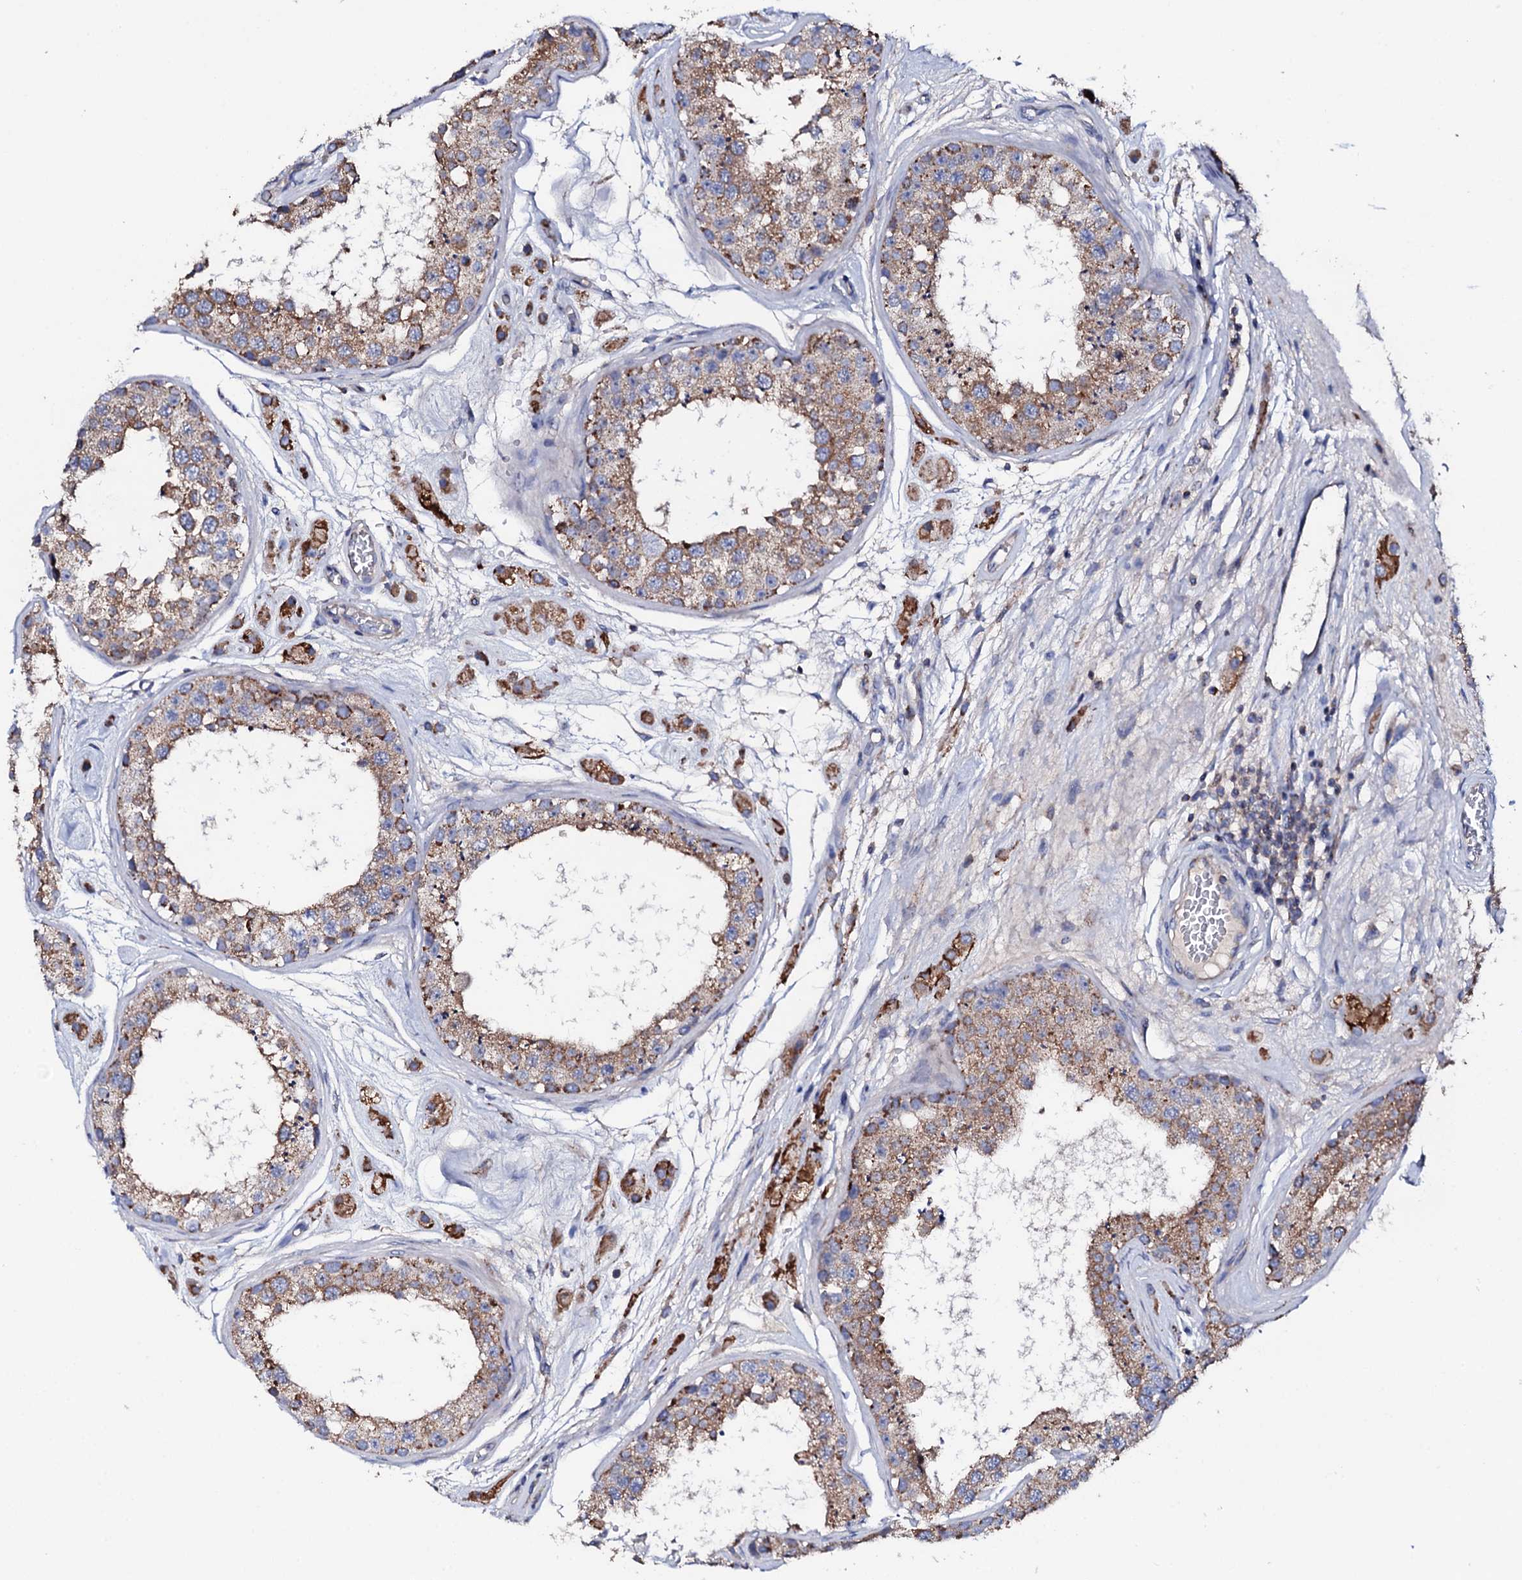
{"staining": {"intensity": "moderate", "quantity": "25%-75%", "location": "cytoplasmic/membranous"}, "tissue": "testis", "cell_type": "Cells in seminiferous ducts", "image_type": "normal", "snomed": [{"axis": "morphology", "description": "Normal tissue, NOS"}, {"axis": "topography", "description": "Testis"}], "caption": "Testis stained with a brown dye exhibits moderate cytoplasmic/membranous positive staining in approximately 25%-75% of cells in seminiferous ducts.", "gene": "TCAF2C", "patient": {"sex": "male", "age": 25}}